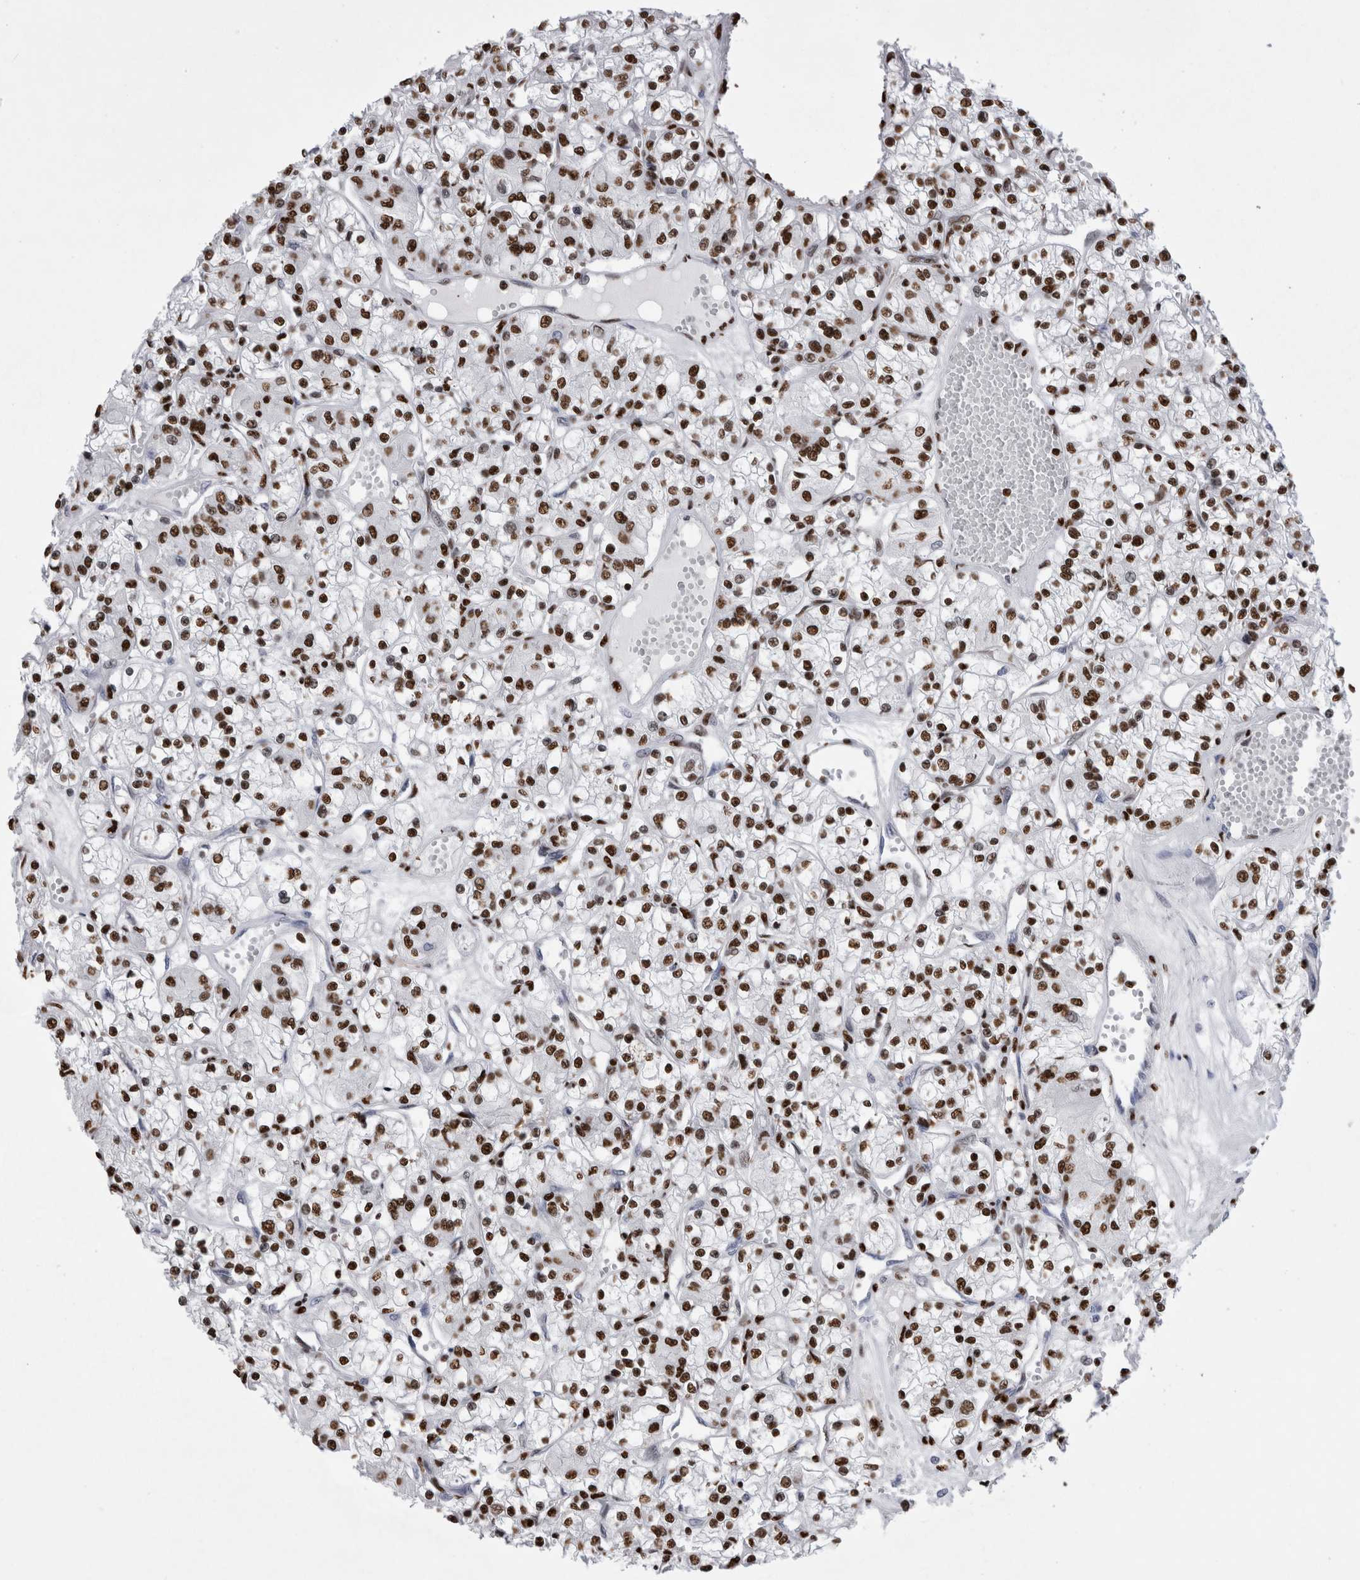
{"staining": {"intensity": "strong", "quantity": ">75%", "location": "nuclear"}, "tissue": "renal cancer", "cell_type": "Tumor cells", "image_type": "cancer", "snomed": [{"axis": "morphology", "description": "Adenocarcinoma, NOS"}, {"axis": "topography", "description": "Kidney"}], "caption": "A micrograph of renal cancer stained for a protein exhibits strong nuclear brown staining in tumor cells.", "gene": "ALPK3", "patient": {"sex": "female", "age": 59}}